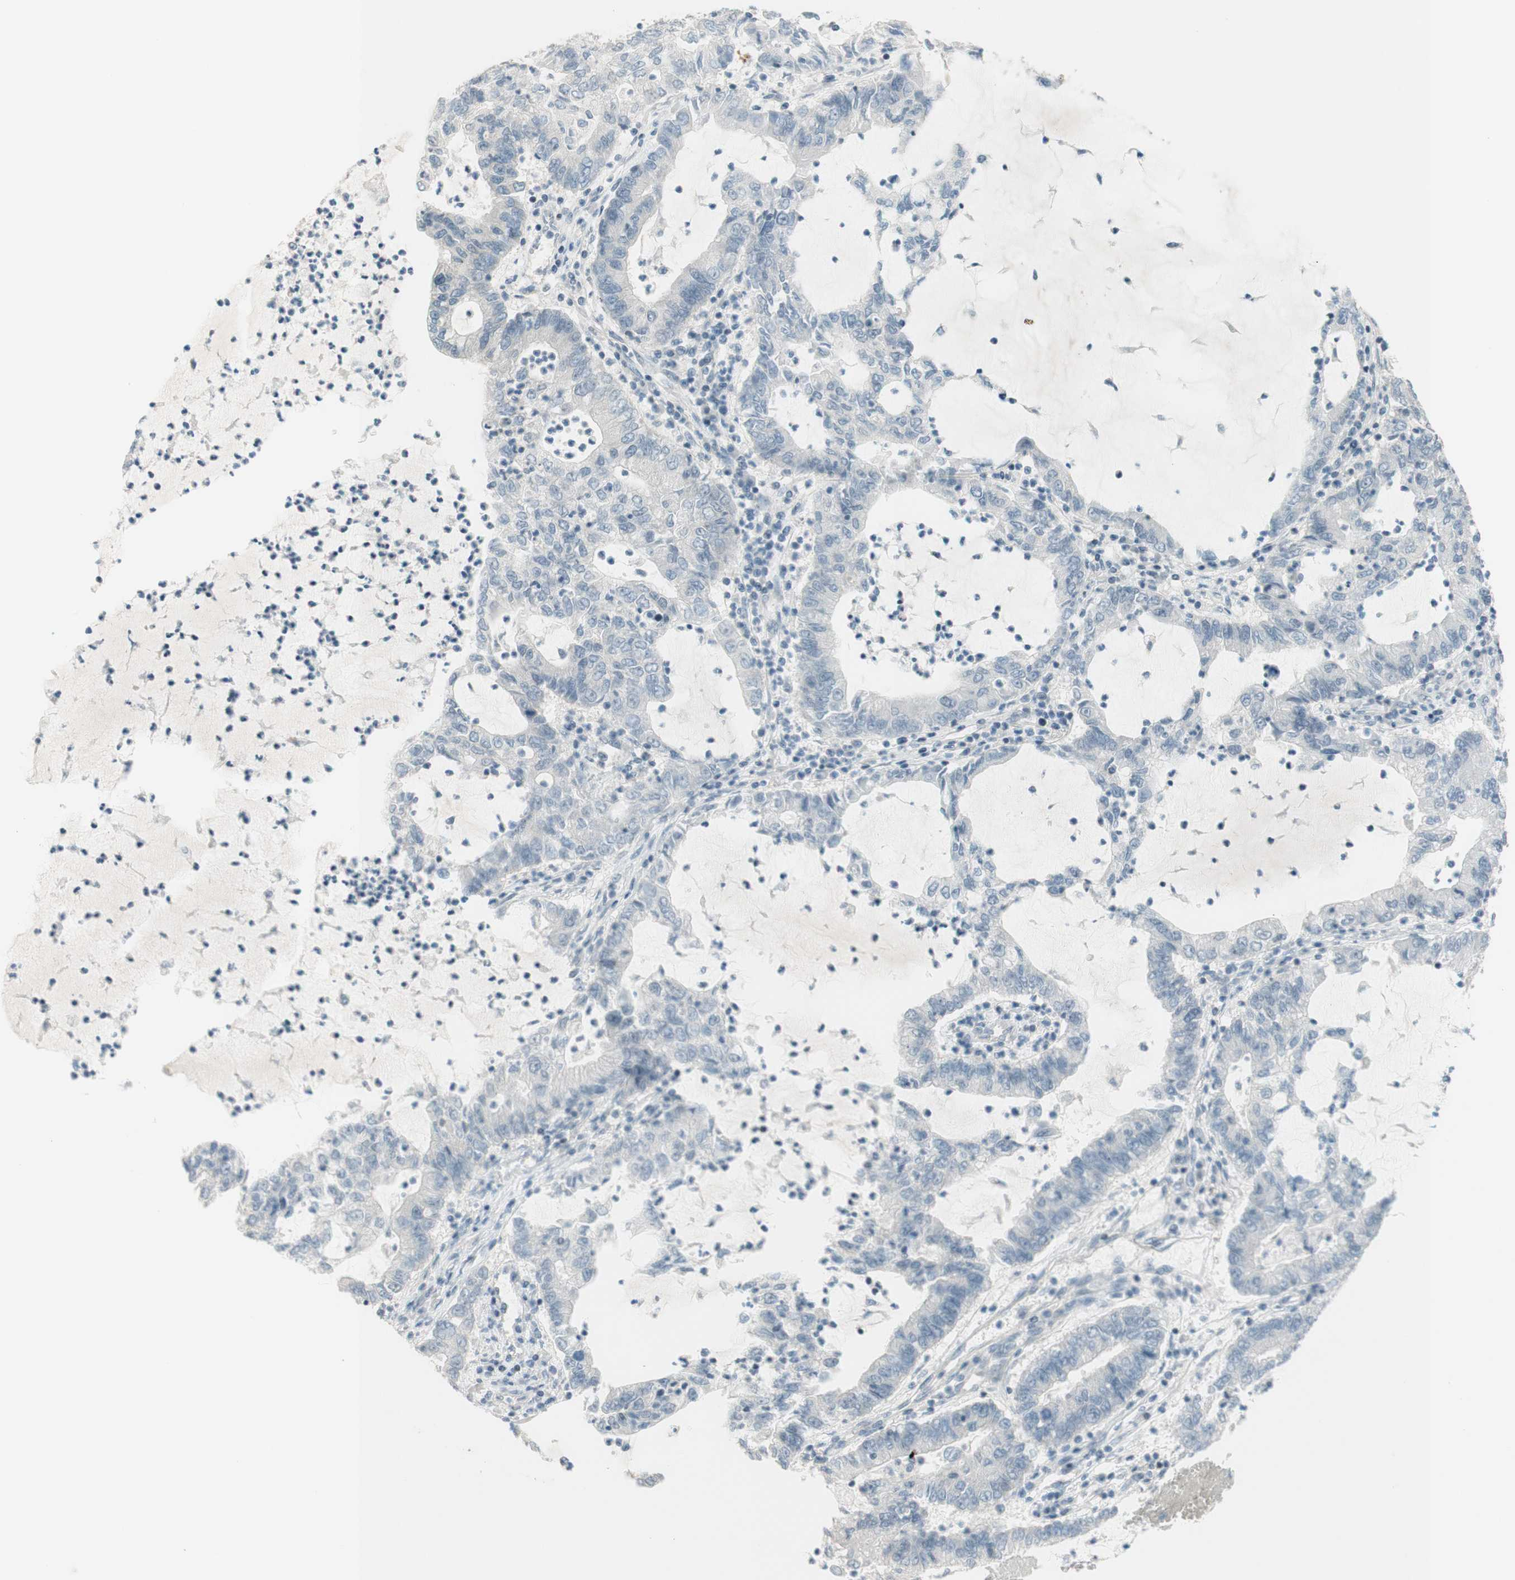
{"staining": {"intensity": "negative", "quantity": "none", "location": "none"}, "tissue": "lung cancer", "cell_type": "Tumor cells", "image_type": "cancer", "snomed": [{"axis": "morphology", "description": "Adenocarcinoma, NOS"}, {"axis": "topography", "description": "Lung"}], "caption": "IHC of human adenocarcinoma (lung) reveals no staining in tumor cells.", "gene": "JPH1", "patient": {"sex": "female", "age": 51}}